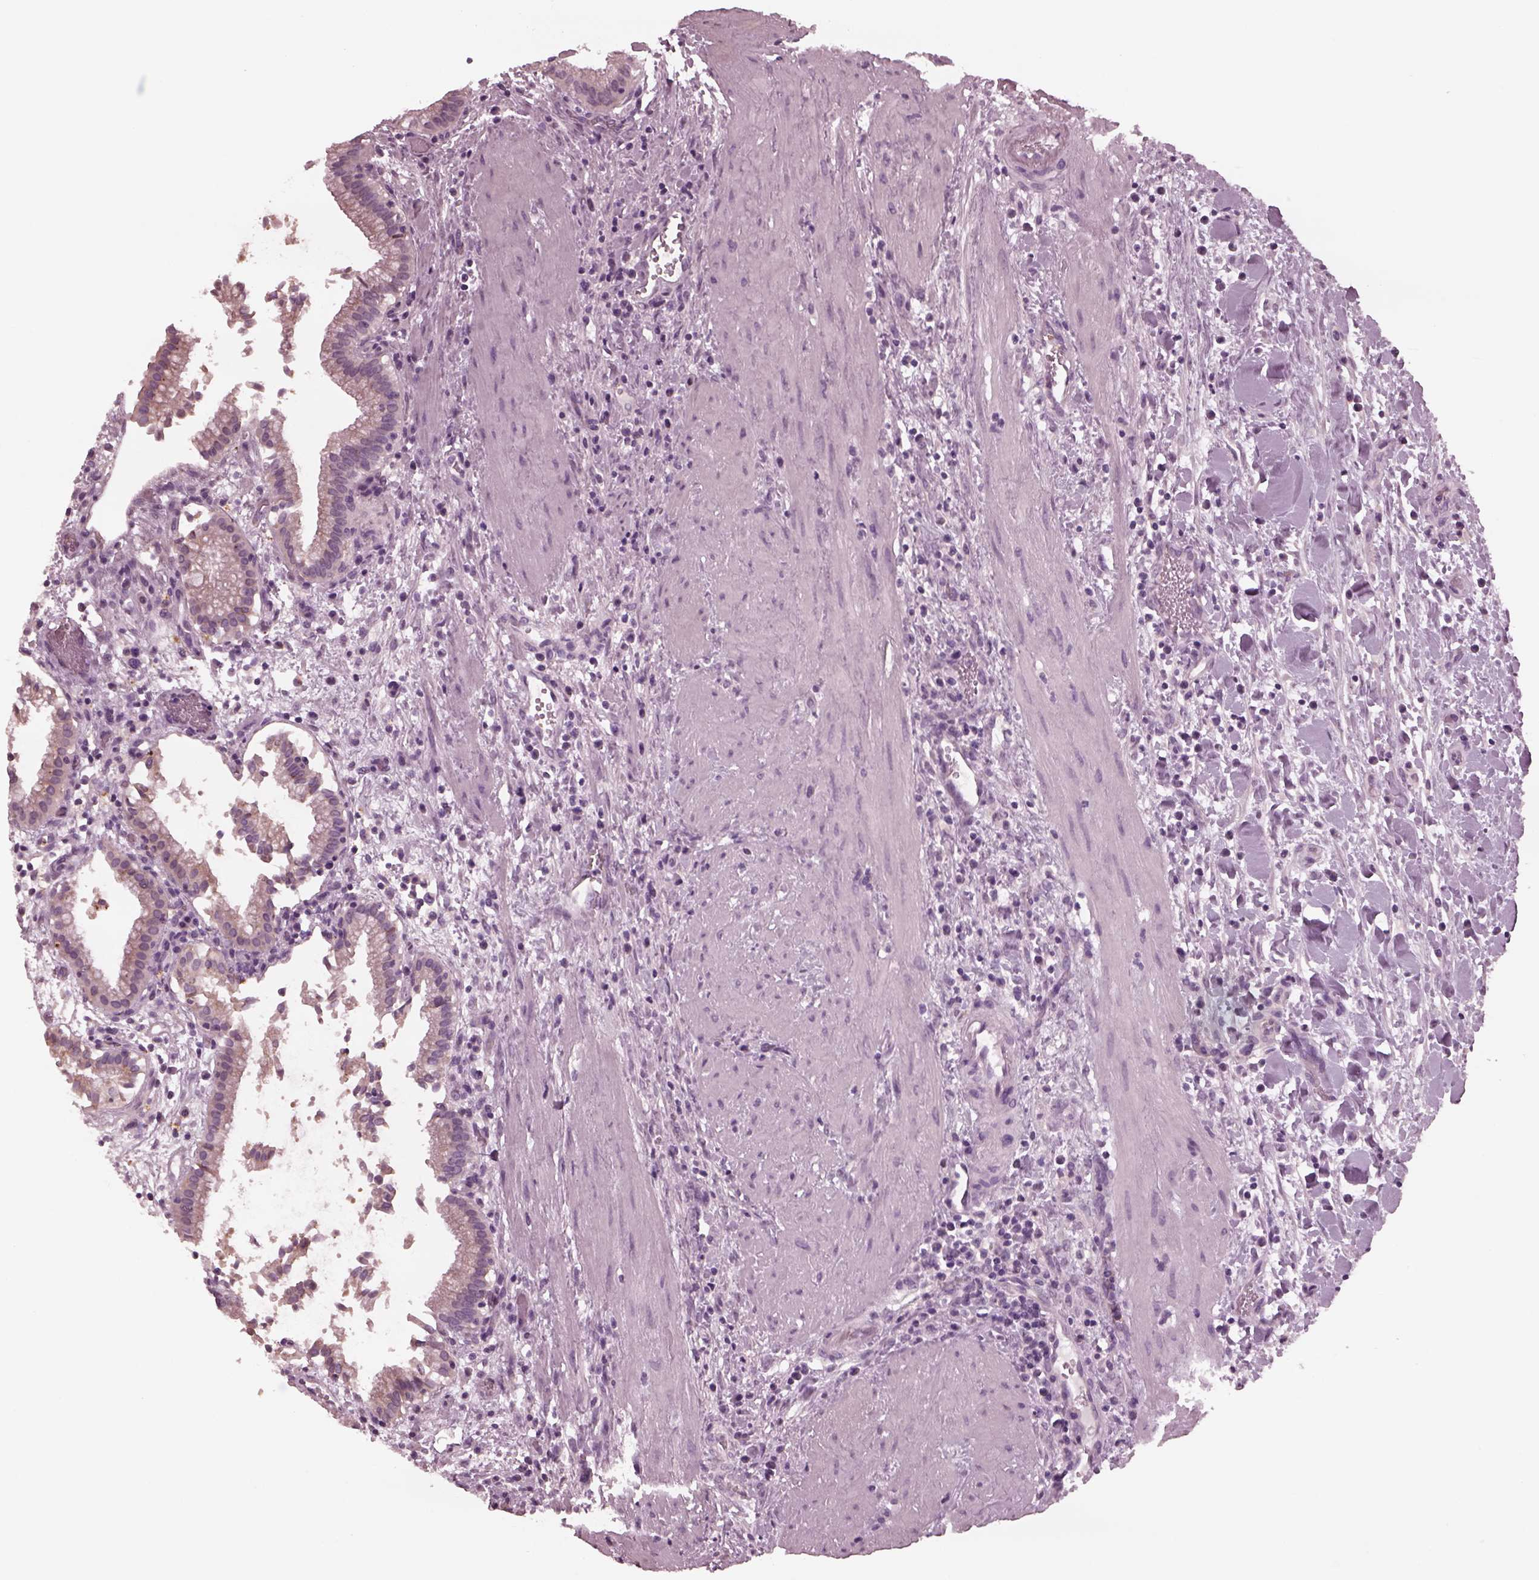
{"staining": {"intensity": "moderate", "quantity": "<25%", "location": "cytoplasmic/membranous"}, "tissue": "gallbladder", "cell_type": "Glandular cells", "image_type": "normal", "snomed": [{"axis": "morphology", "description": "Normal tissue, NOS"}, {"axis": "topography", "description": "Gallbladder"}], "caption": "Immunohistochemical staining of unremarkable human gallbladder shows <25% levels of moderate cytoplasmic/membranous protein staining in about <25% of glandular cells. Immunohistochemistry (ihc) stains the protein of interest in brown and the nuclei are stained blue.", "gene": "YY2", "patient": {"sex": "male", "age": 42}}